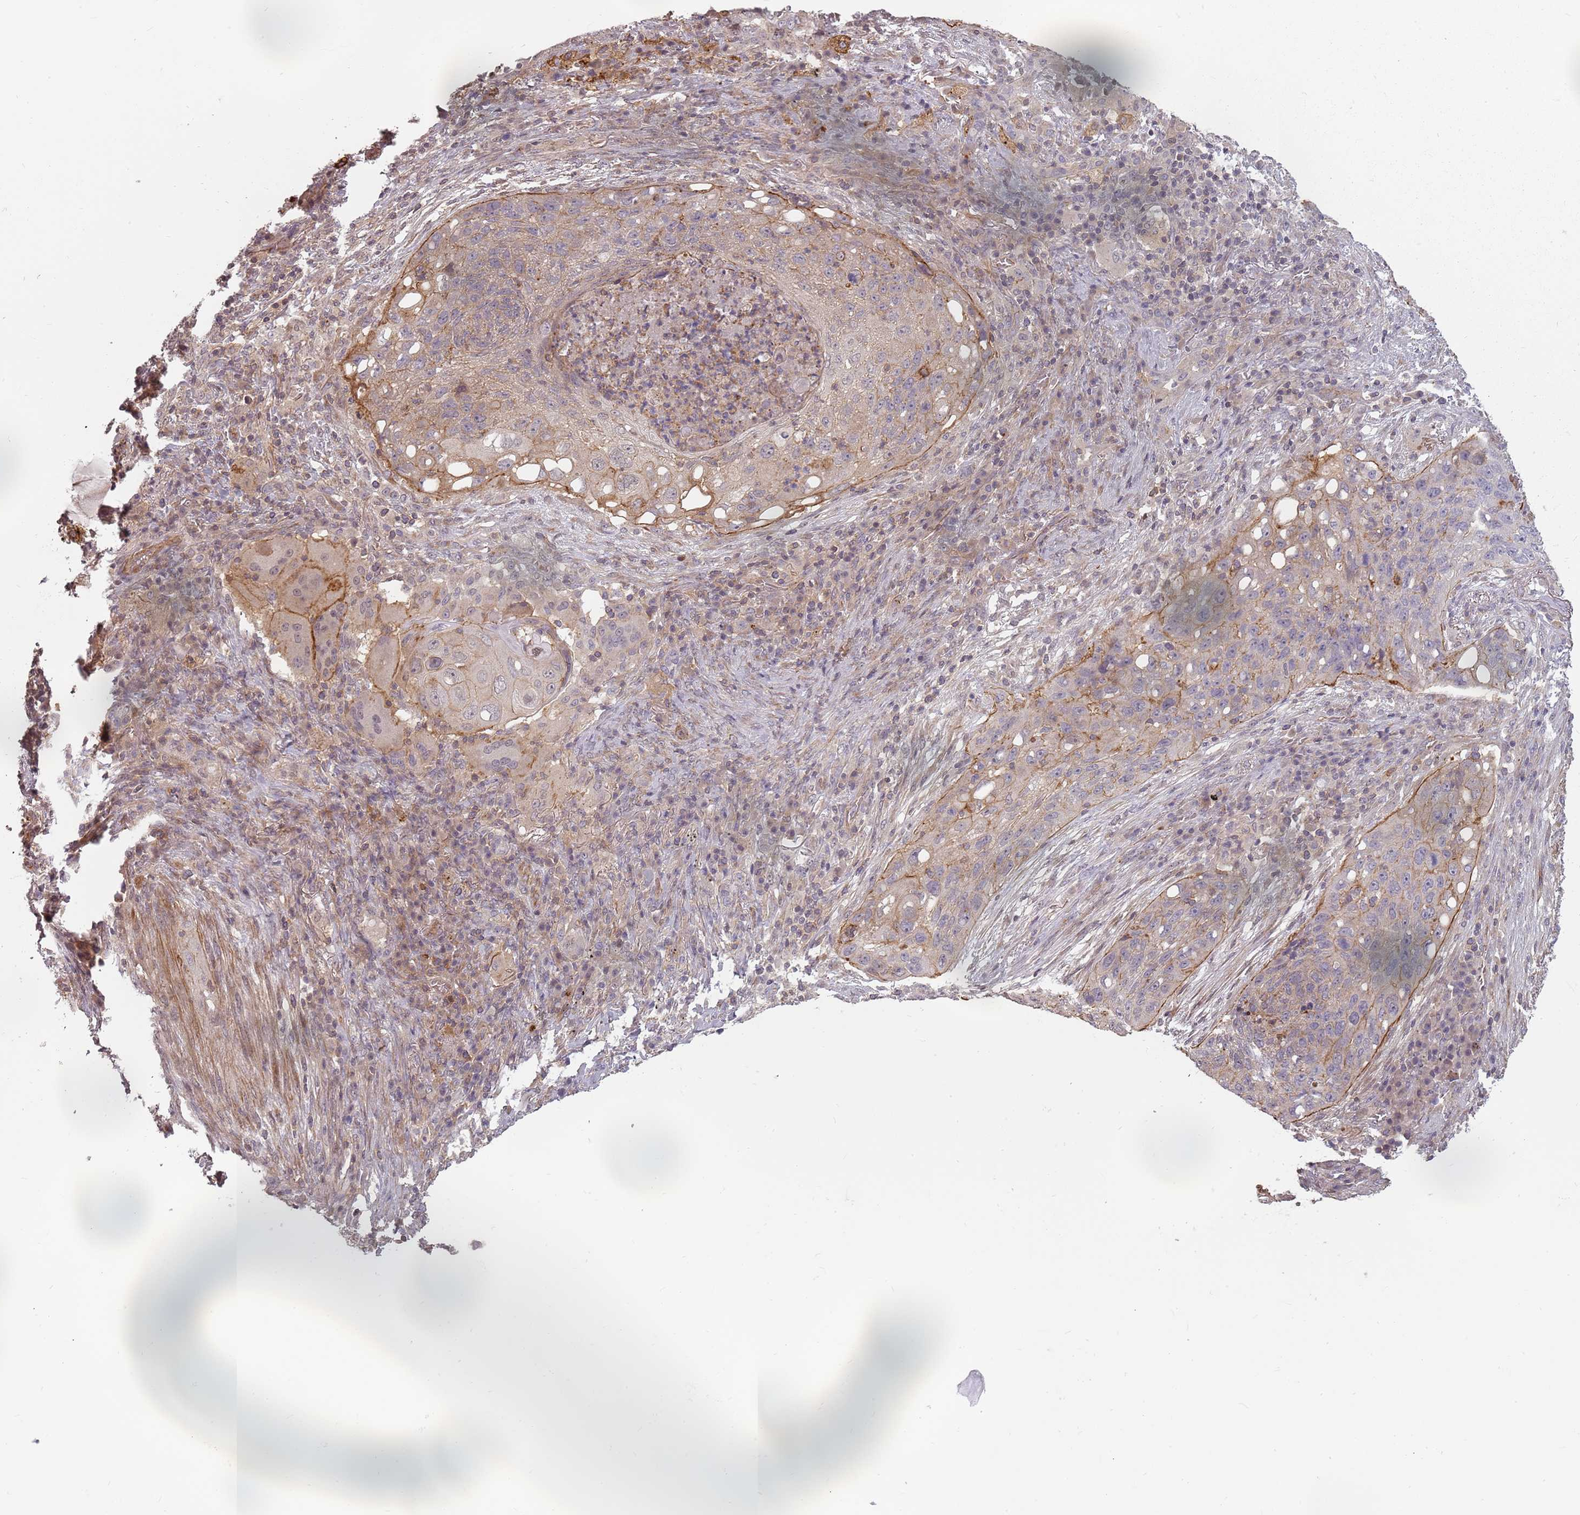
{"staining": {"intensity": "moderate", "quantity": "<25%", "location": "cytoplasmic/membranous"}, "tissue": "lung cancer", "cell_type": "Tumor cells", "image_type": "cancer", "snomed": [{"axis": "morphology", "description": "Squamous cell carcinoma, NOS"}, {"axis": "topography", "description": "Lung"}], "caption": "IHC of lung cancer demonstrates low levels of moderate cytoplasmic/membranous positivity in approximately <25% of tumor cells.", "gene": "PPP1R14C", "patient": {"sex": "female", "age": 63}}